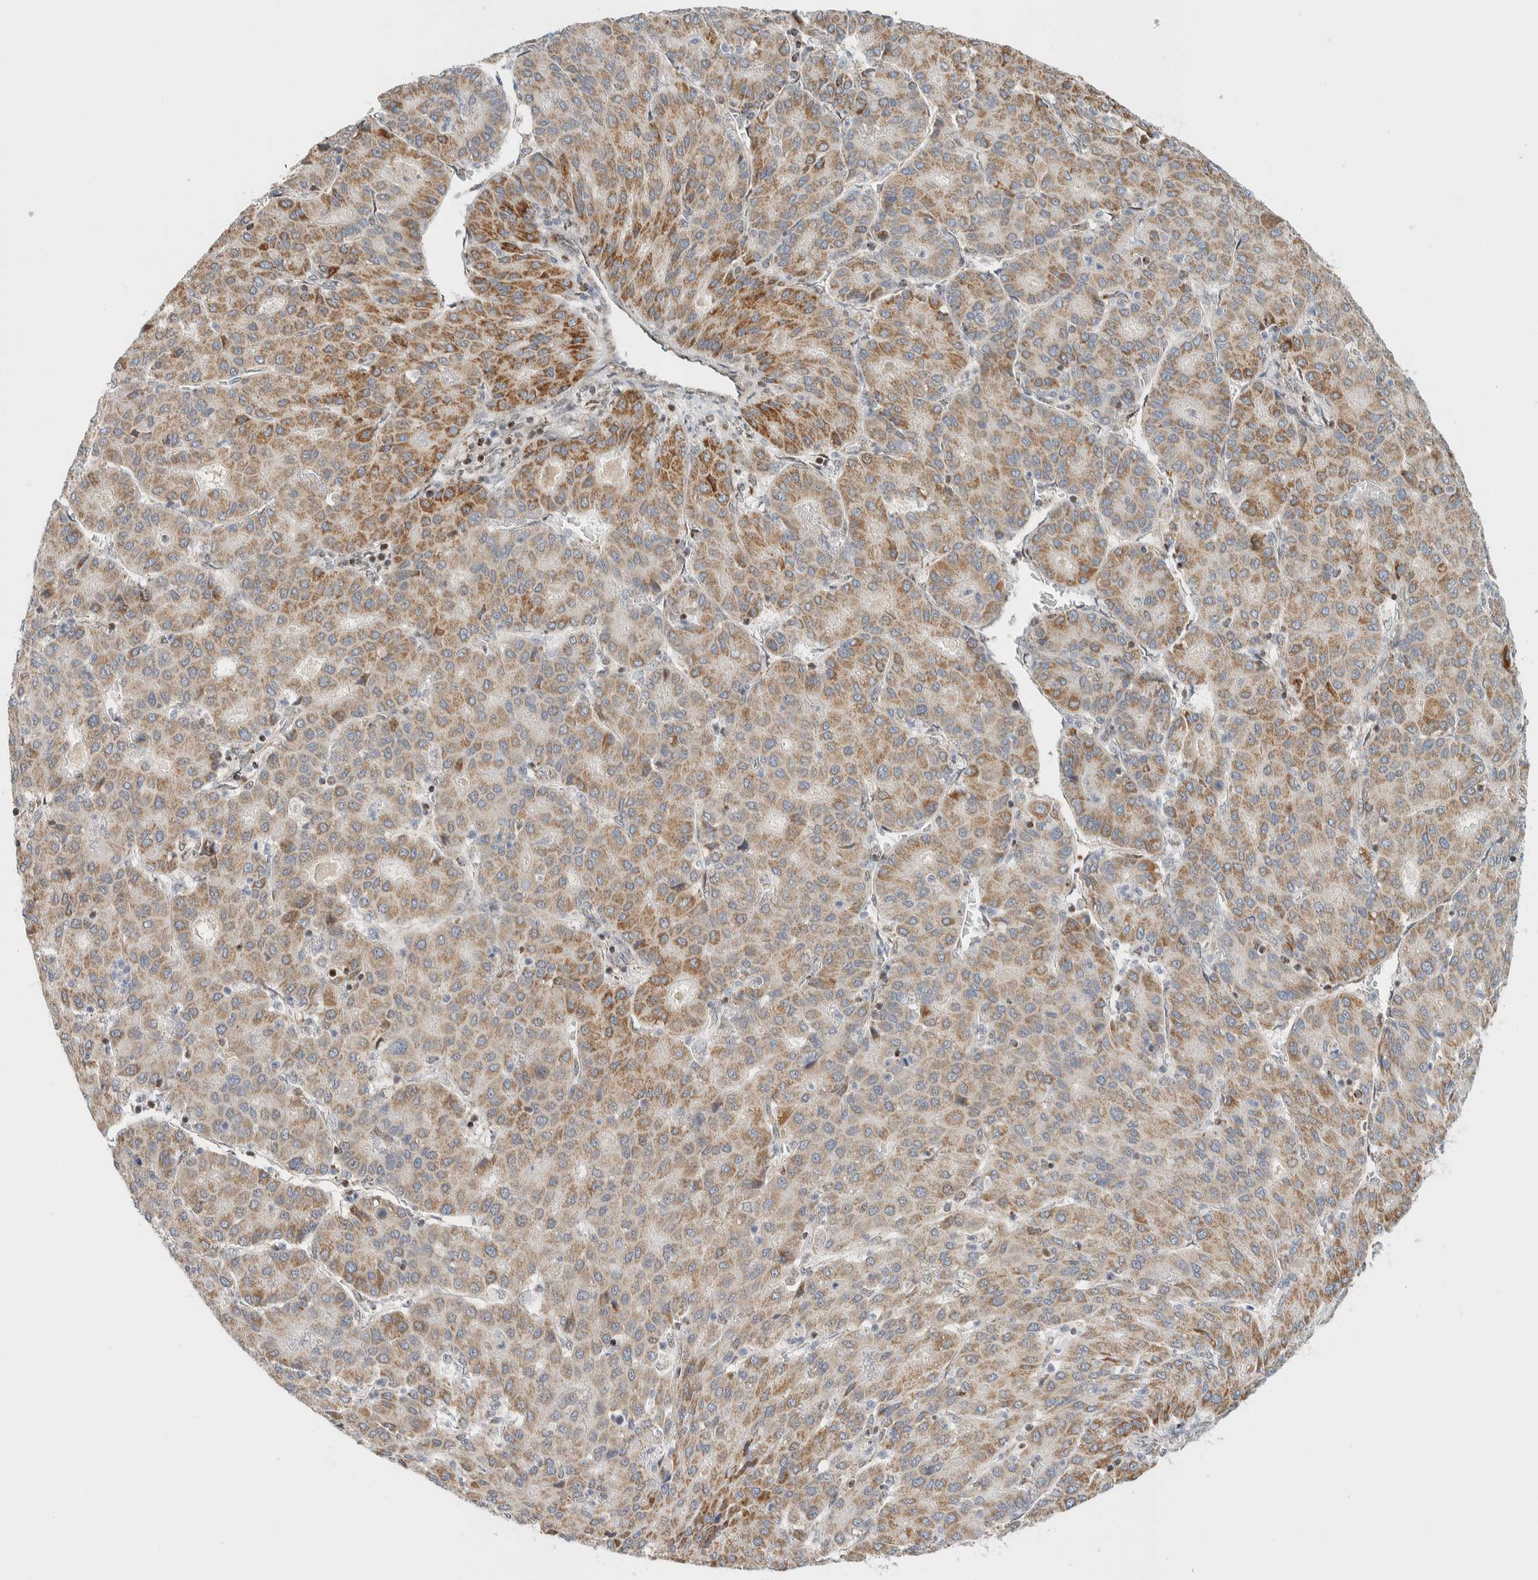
{"staining": {"intensity": "moderate", "quantity": ">75%", "location": "cytoplasmic/membranous"}, "tissue": "liver cancer", "cell_type": "Tumor cells", "image_type": "cancer", "snomed": [{"axis": "morphology", "description": "Carcinoma, Hepatocellular, NOS"}, {"axis": "topography", "description": "Liver"}], "caption": "IHC of liver hepatocellular carcinoma shows medium levels of moderate cytoplasmic/membranous staining in about >75% of tumor cells.", "gene": "TSPAN32", "patient": {"sex": "male", "age": 65}}